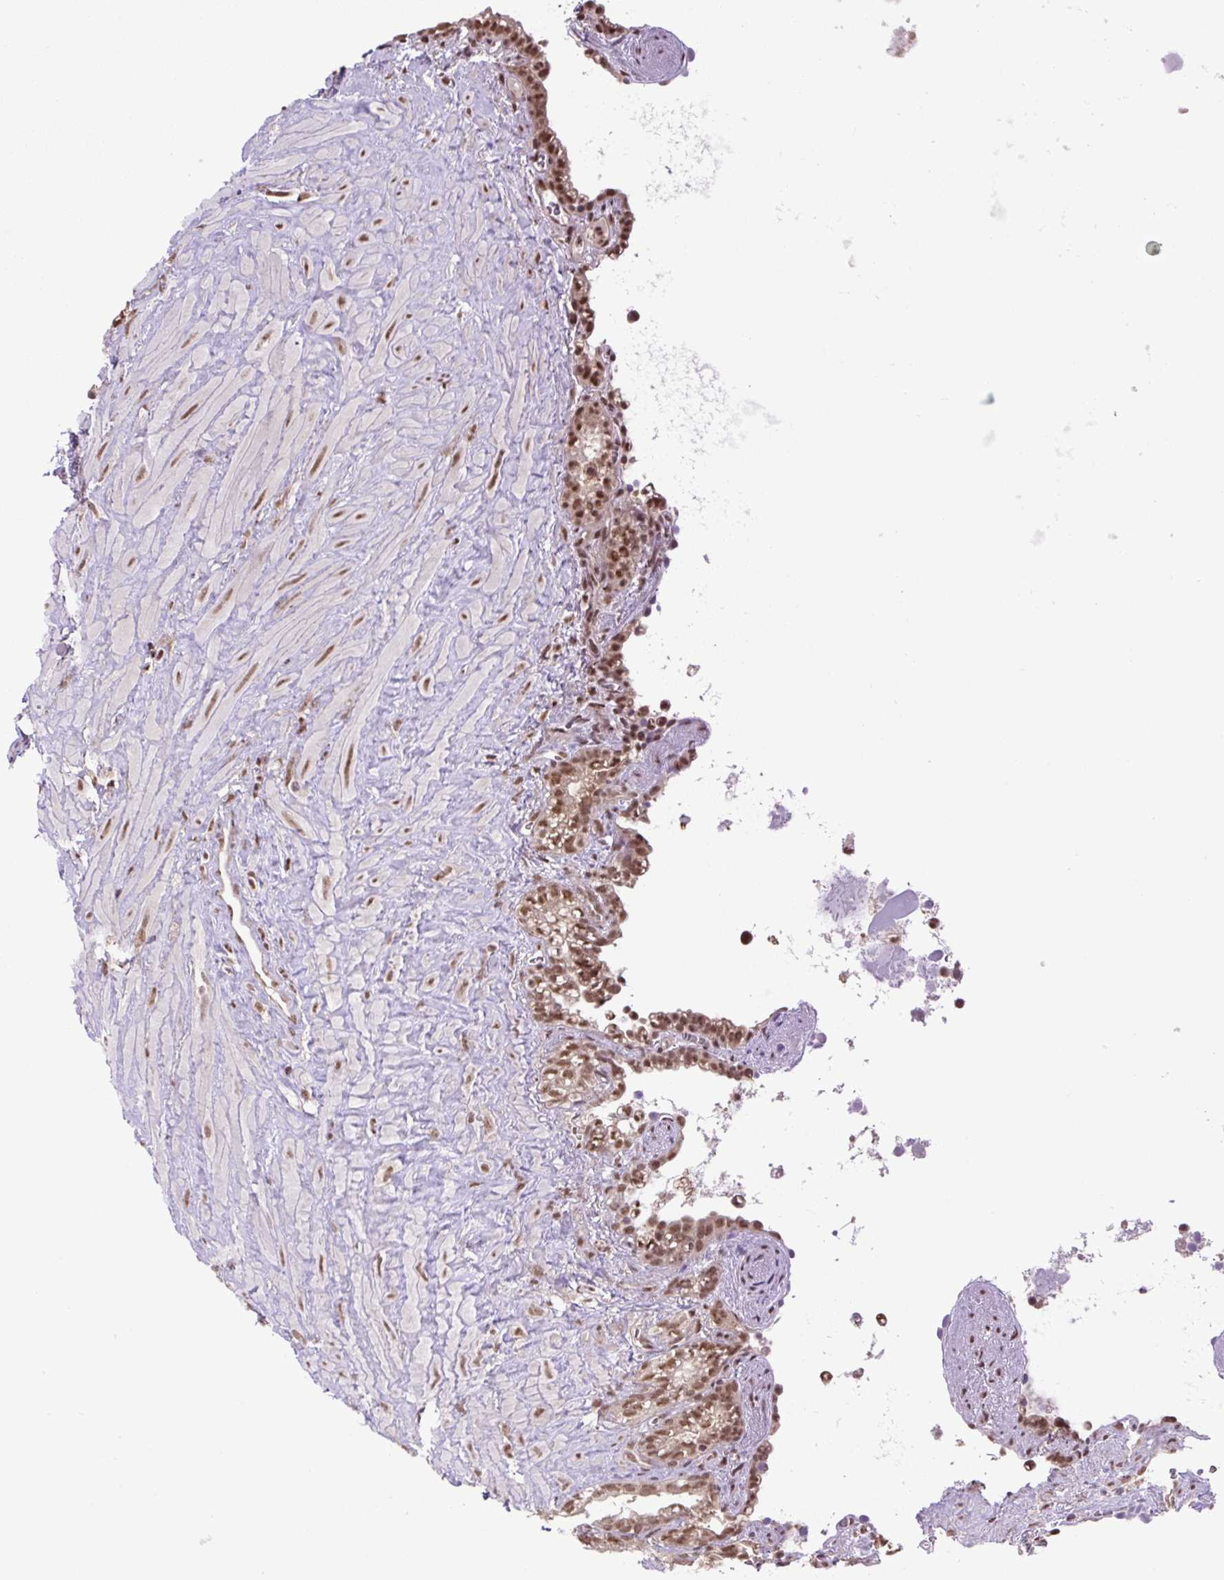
{"staining": {"intensity": "strong", "quantity": "25%-75%", "location": "nuclear"}, "tissue": "seminal vesicle", "cell_type": "Glandular cells", "image_type": "normal", "snomed": [{"axis": "morphology", "description": "Normal tissue, NOS"}, {"axis": "topography", "description": "Seminal veicle"}], "caption": "This photomicrograph exhibits IHC staining of unremarkable seminal vesicle, with high strong nuclear positivity in approximately 25%-75% of glandular cells.", "gene": "SGTA", "patient": {"sex": "male", "age": 76}}